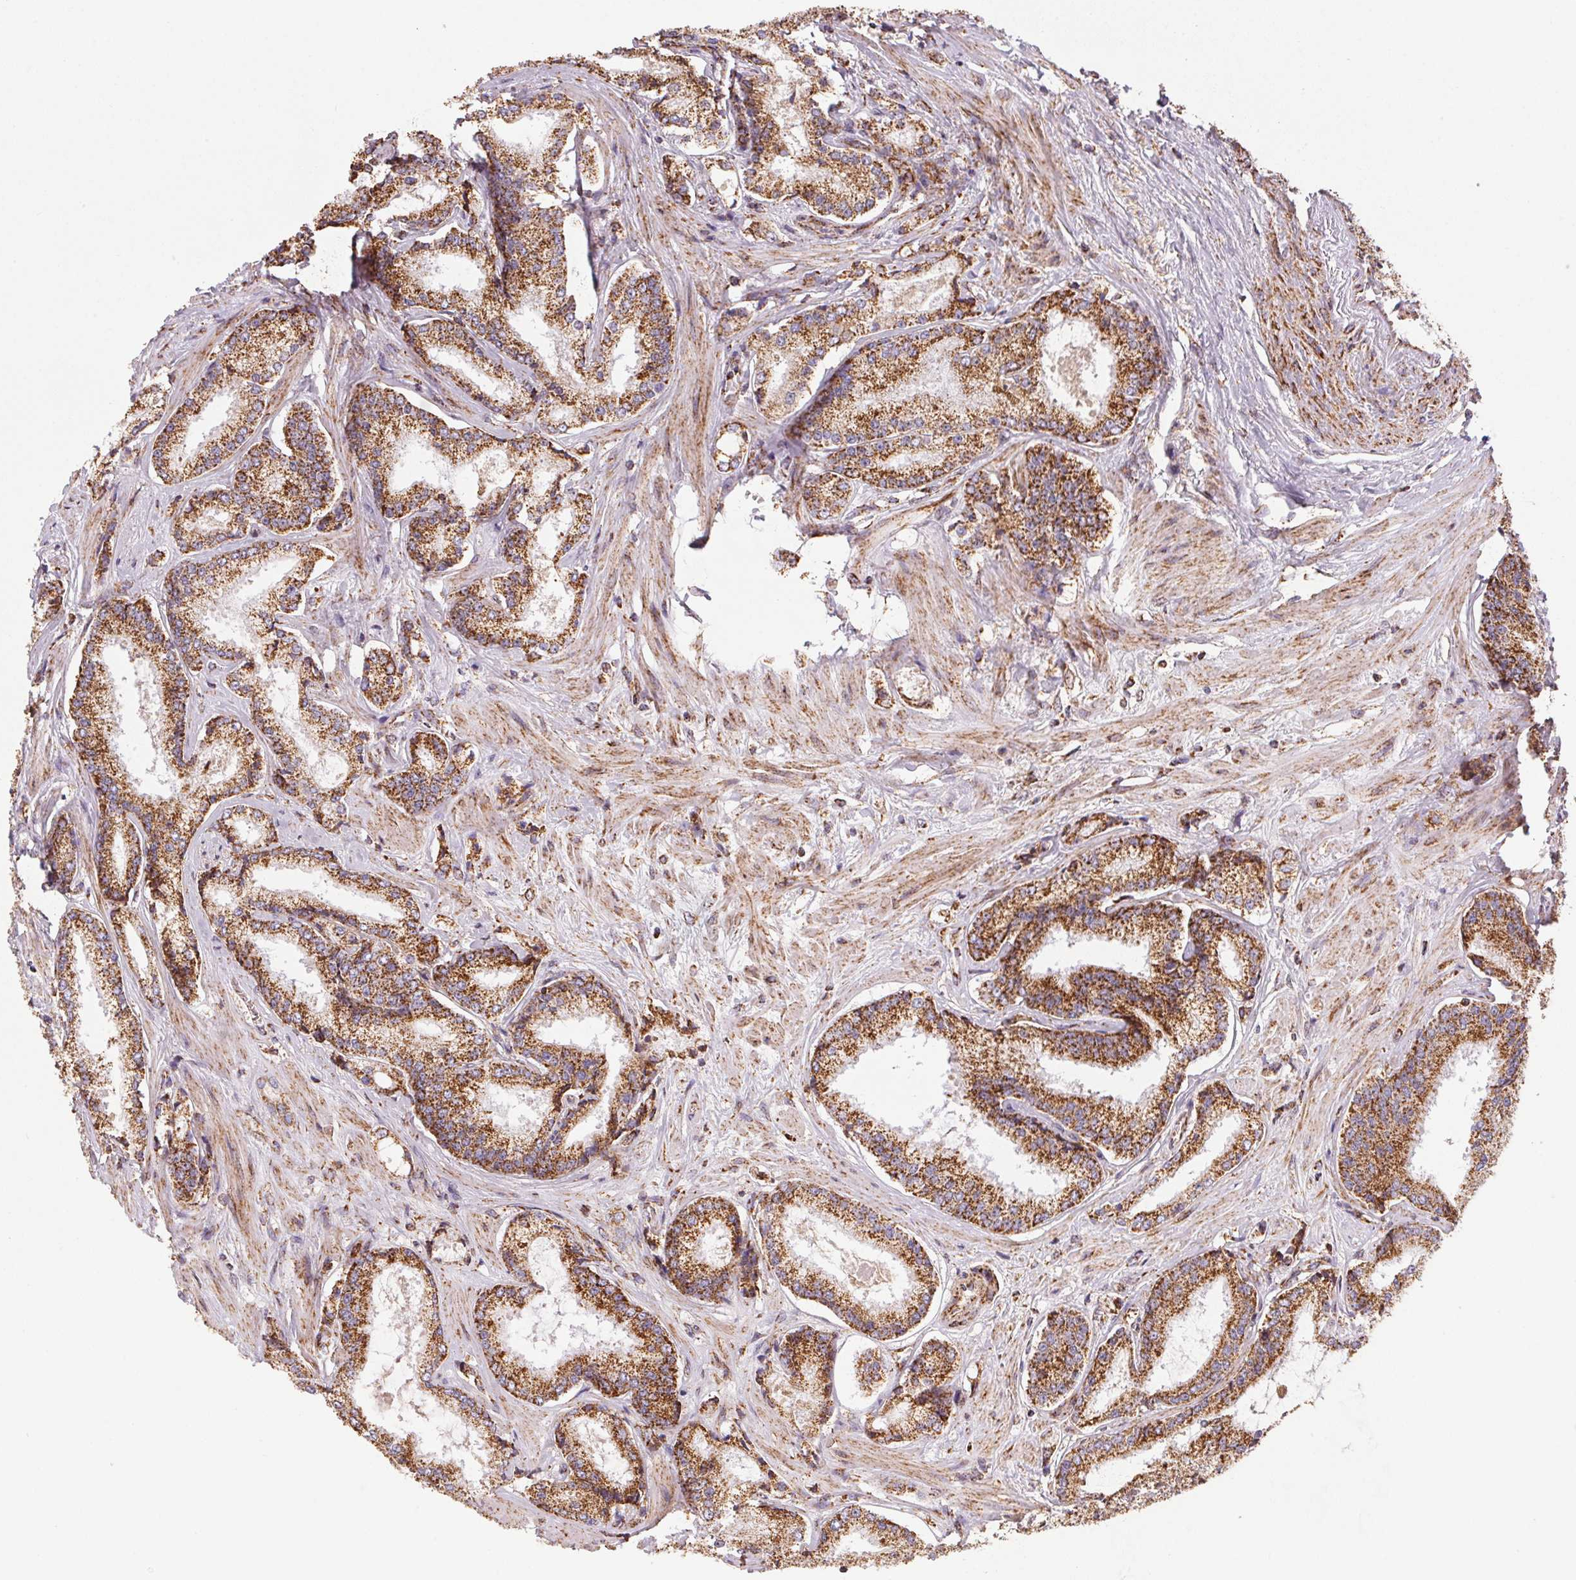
{"staining": {"intensity": "strong", "quantity": ">75%", "location": "cytoplasmic/membranous"}, "tissue": "prostate cancer", "cell_type": "Tumor cells", "image_type": "cancer", "snomed": [{"axis": "morphology", "description": "Adenocarcinoma, Low grade"}, {"axis": "topography", "description": "Prostate"}], "caption": "Human prostate cancer stained for a protein (brown) exhibits strong cytoplasmic/membranous positive staining in about >75% of tumor cells.", "gene": "NDUFS2", "patient": {"sex": "male", "age": 56}}